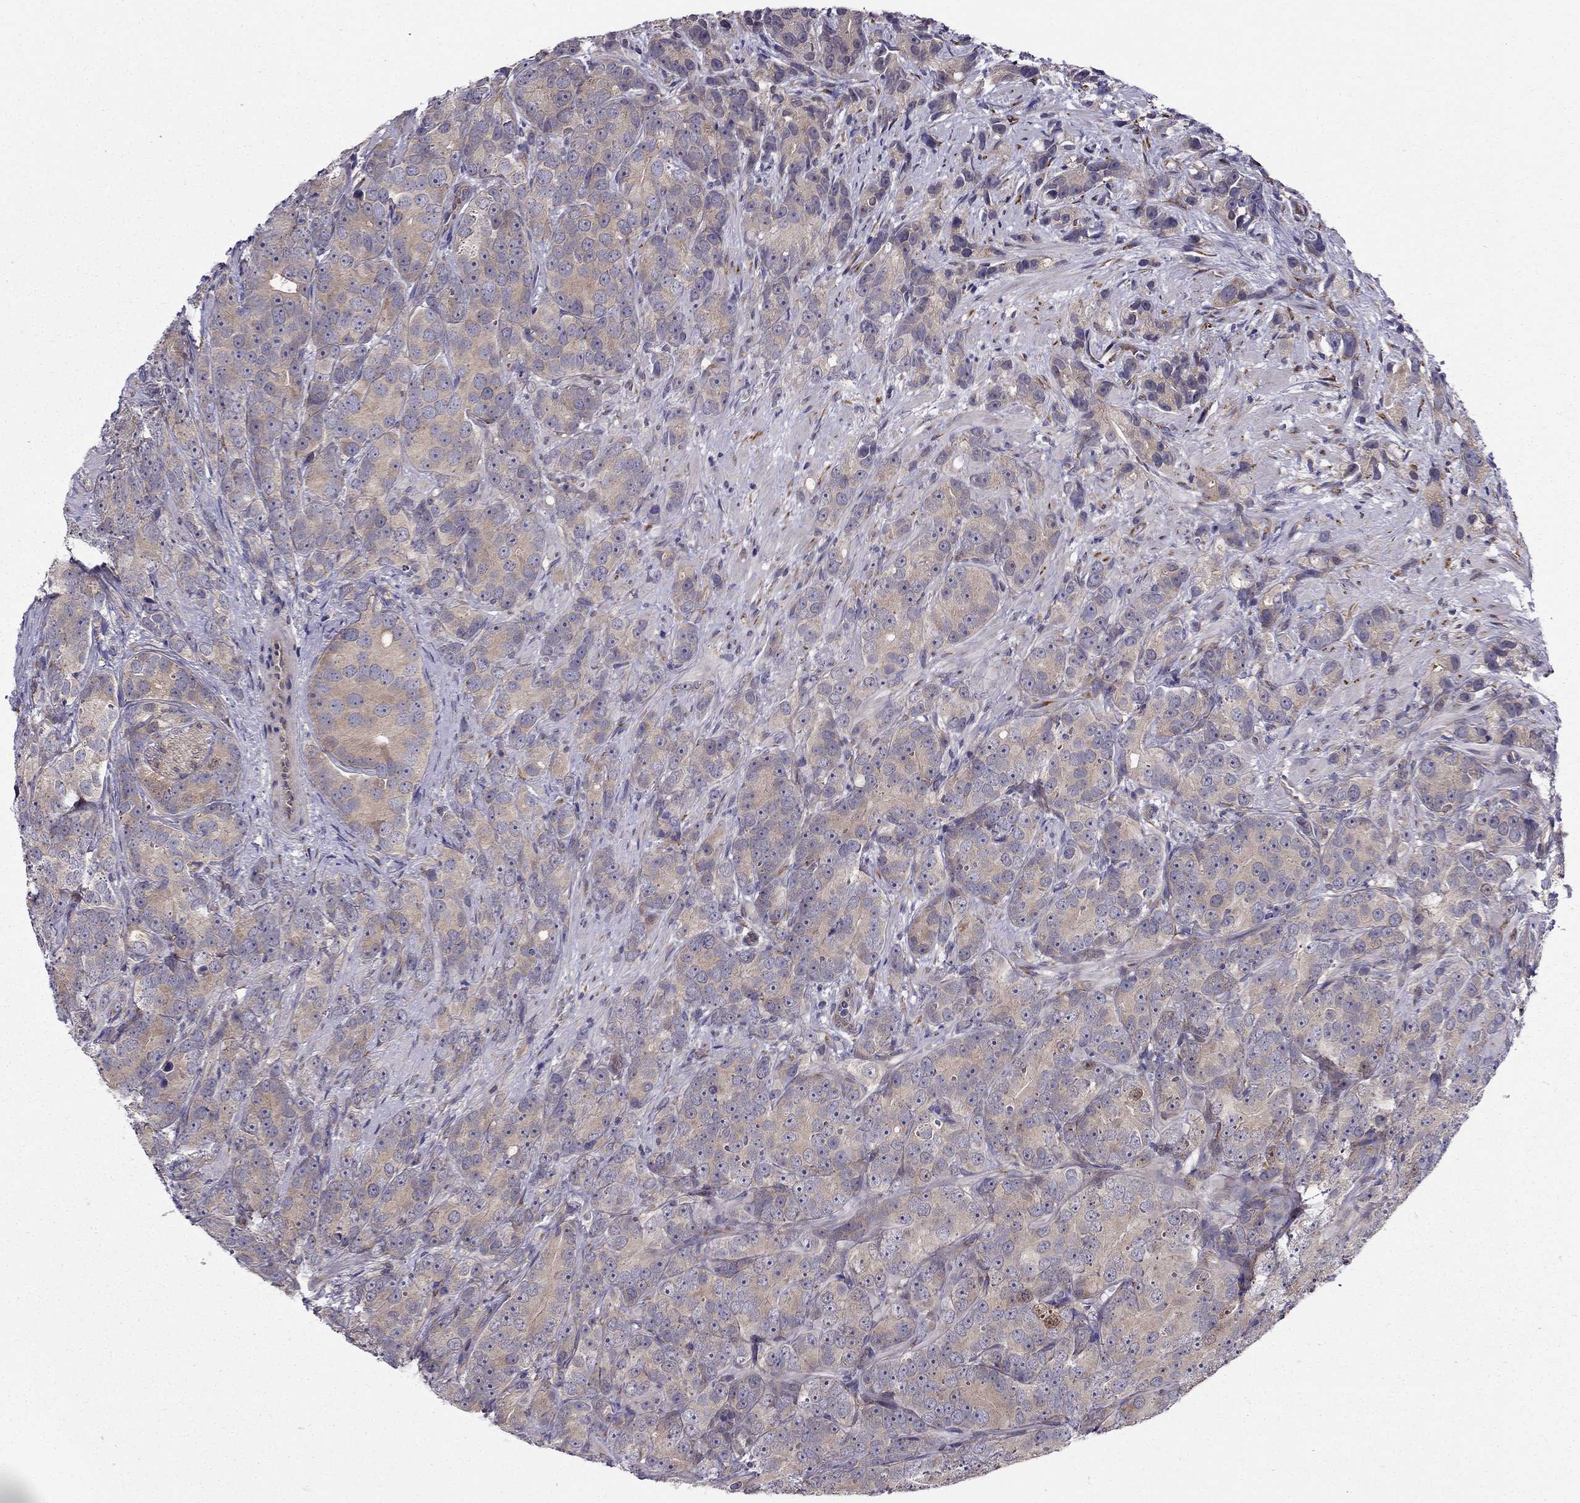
{"staining": {"intensity": "weak", "quantity": "25%-75%", "location": "cytoplasmic/membranous"}, "tissue": "prostate cancer", "cell_type": "Tumor cells", "image_type": "cancer", "snomed": [{"axis": "morphology", "description": "Adenocarcinoma, High grade"}, {"axis": "topography", "description": "Prostate"}], "caption": "DAB immunohistochemical staining of prostate cancer shows weak cytoplasmic/membranous protein expression in approximately 25%-75% of tumor cells.", "gene": "ARHGEF28", "patient": {"sex": "male", "age": 90}}